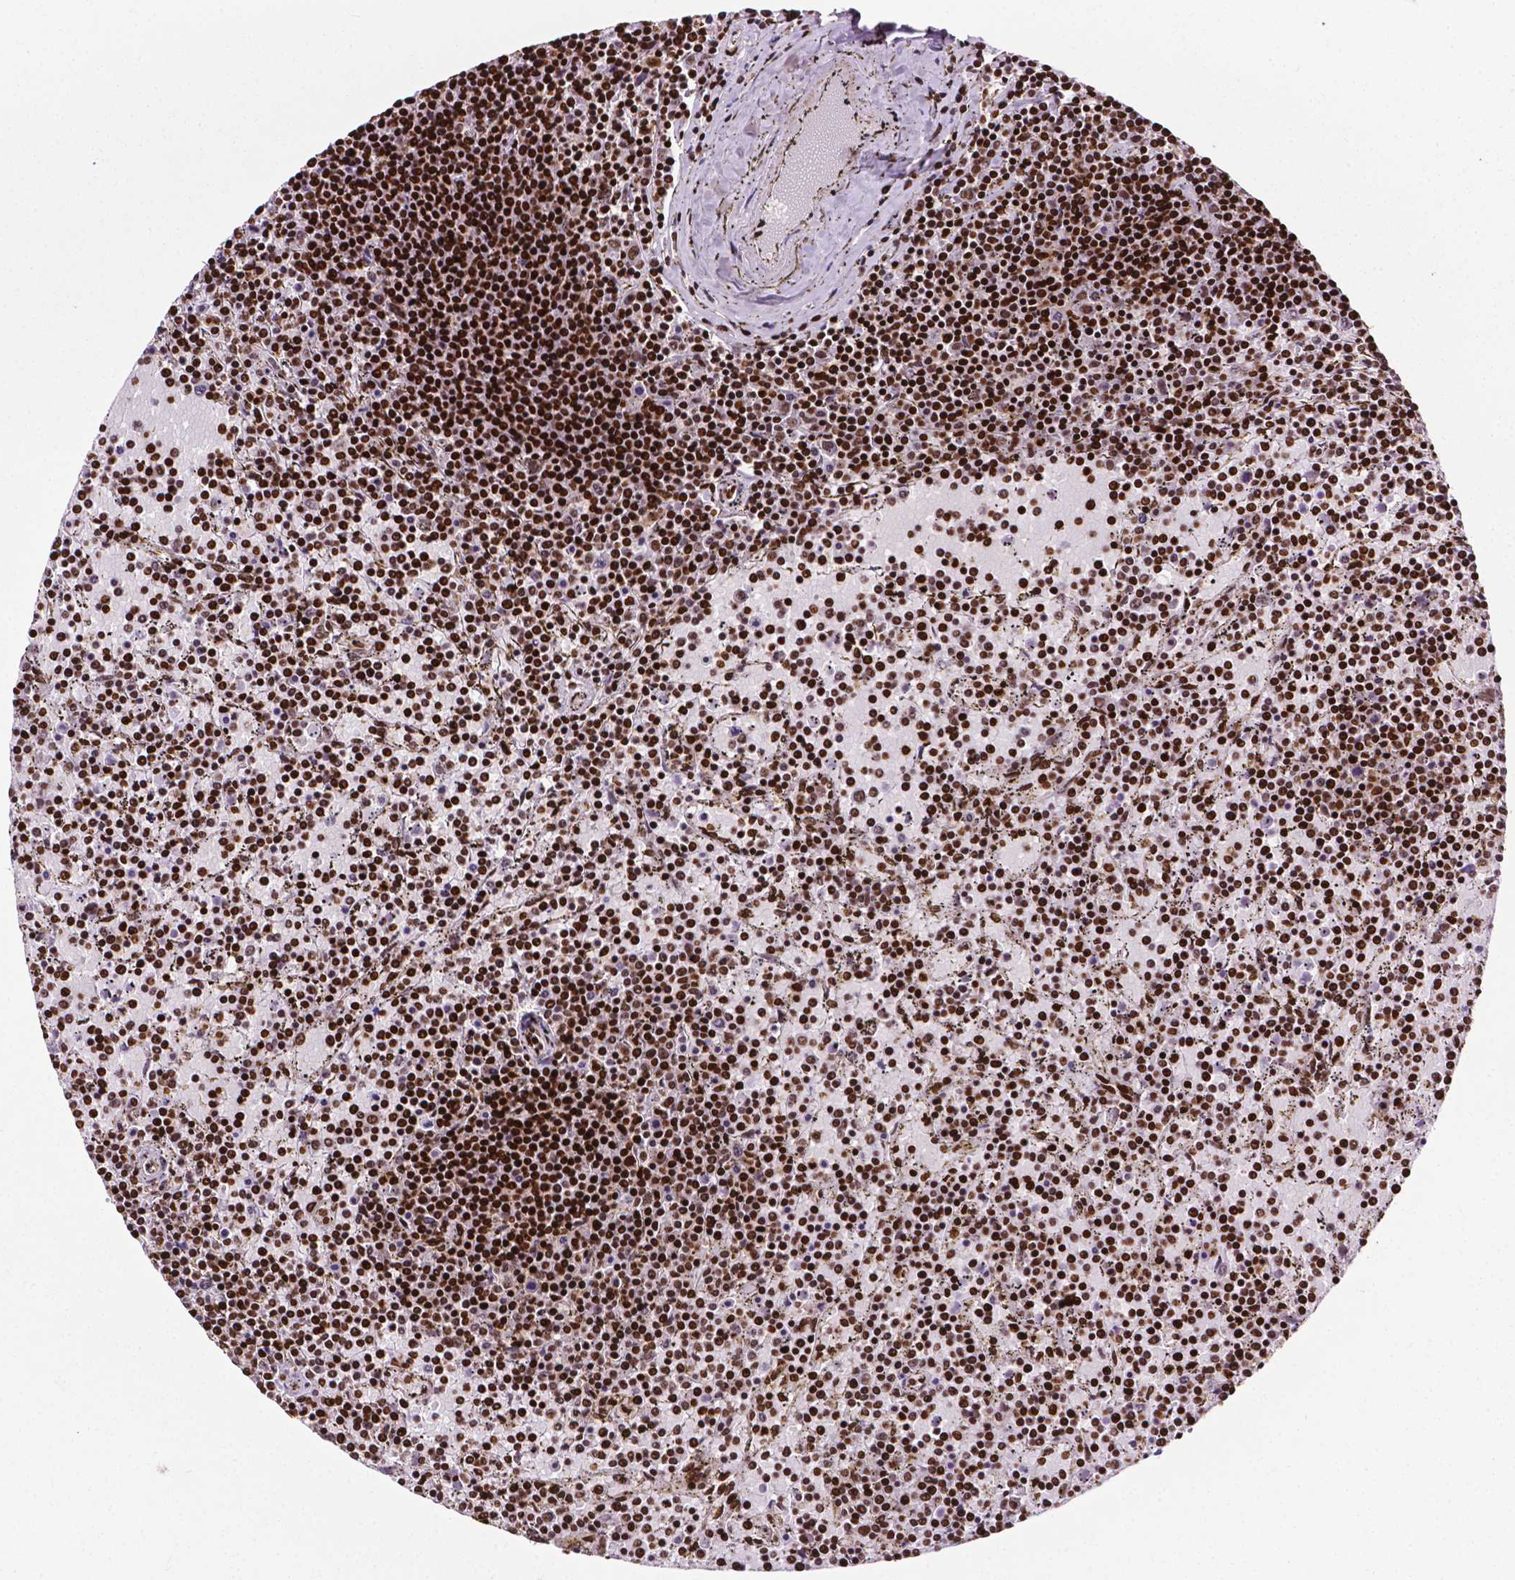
{"staining": {"intensity": "strong", "quantity": ">75%", "location": "nuclear"}, "tissue": "lymphoma", "cell_type": "Tumor cells", "image_type": "cancer", "snomed": [{"axis": "morphology", "description": "Malignant lymphoma, non-Hodgkin's type, Low grade"}, {"axis": "topography", "description": "Spleen"}], "caption": "Tumor cells display high levels of strong nuclear staining in about >75% of cells in human low-grade malignant lymphoma, non-Hodgkin's type.", "gene": "SMIM5", "patient": {"sex": "female", "age": 77}}